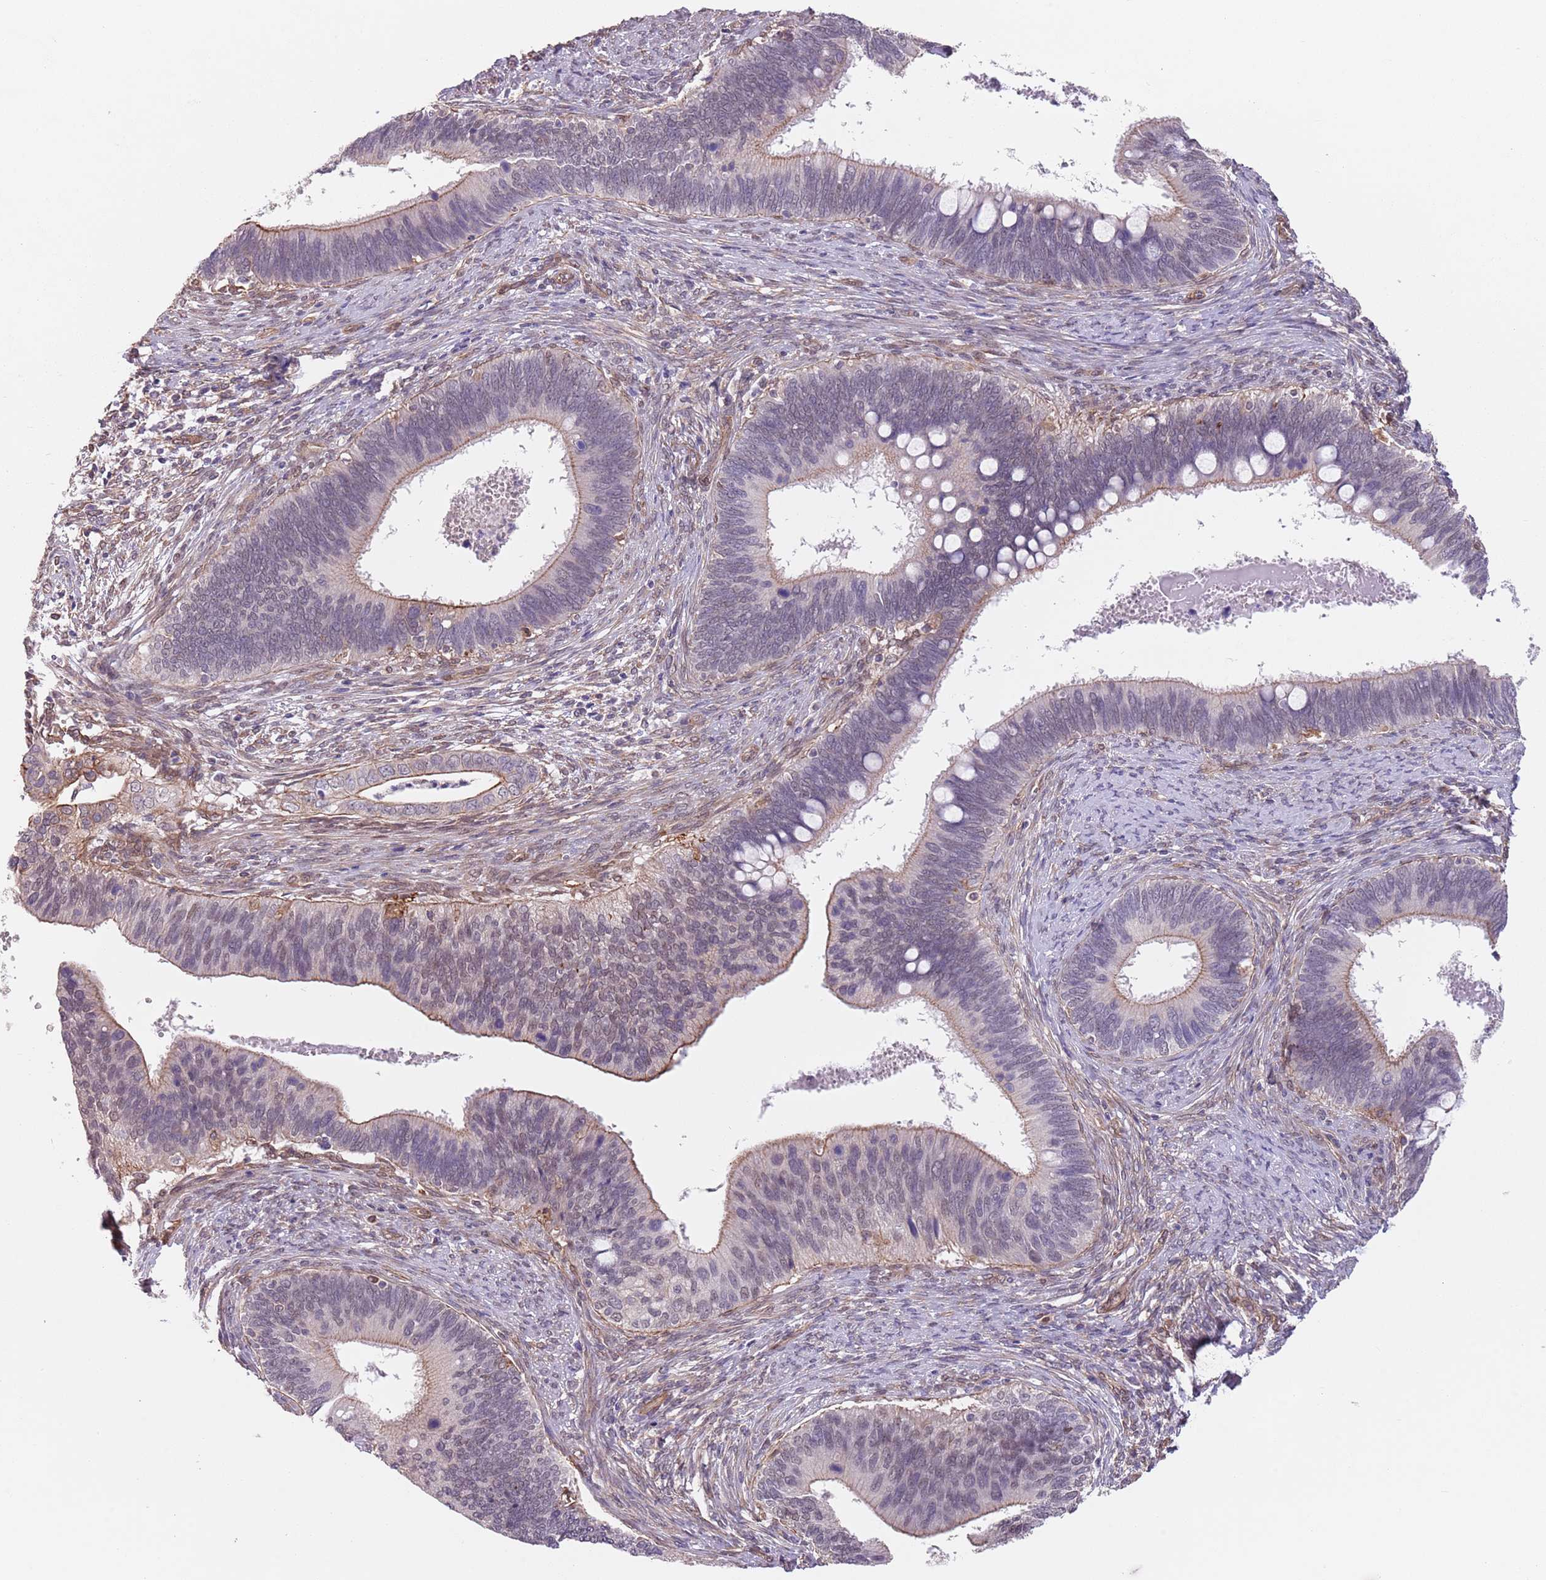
{"staining": {"intensity": "weak", "quantity": "<25%", "location": "cytoplasmic/membranous,nuclear"}, "tissue": "cervical cancer", "cell_type": "Tumor cells", "image_type": "cancer", "snomed": [{"axis": "morphology", "description": "Adenocarcinoma, NOS"}, {"axis": "topography", "description": "Cervix"}], "caption": "A photomicrograph of human adenocarcinoma (cervical) is negative for staining in tumor cells. (DAB (3,3'-diaminobenzidine) IHC visualized using brightfield microscopy, high magnification).", "gene": "CREBZF", "patient": {"sex": "female", "age": 42}}